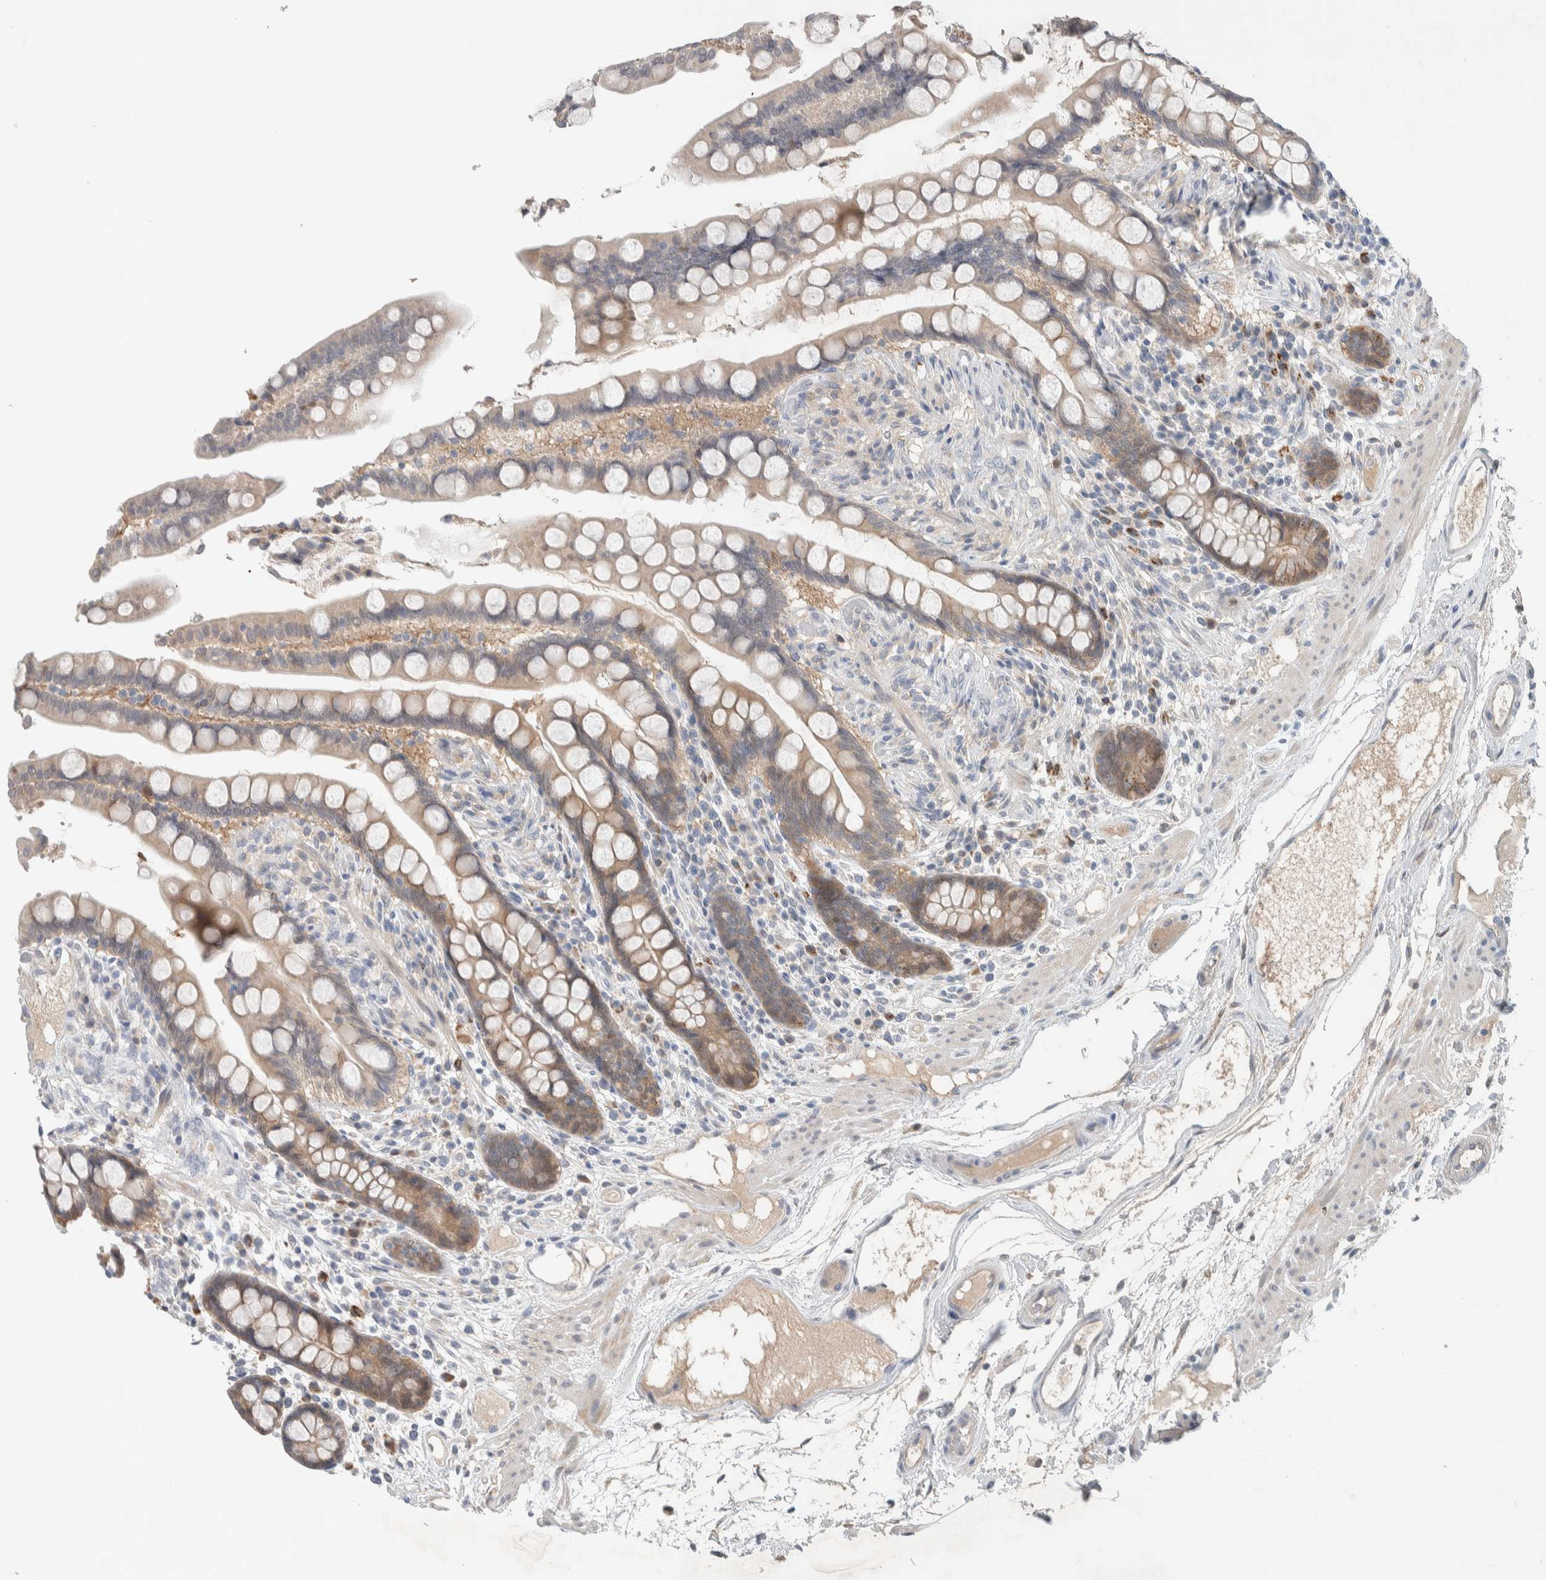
{"staining": {"intensity": "weak", "quantity": ">75%", "location": "cytoplasmic/membranous"}, "tissue": "colon", "cell_type": "Endothelial cells", "image_type": "normal", "snomed": [{"axis": "morphology", "description": "Normal tissue, NOS"}, {"axis": "topography", "description": "Colon"}], "caption": "IHC histopathology image of normal colon: human colon stained using immunohistochemistry (IHC) displays low levels of weak protein expression localized specifically in the cytoplasmic/membranous of endothelial cells, appearing as a cytoplasmic/membranous brown color.", "gene": "DEPTOR", "patient": {"sex": "male", "age": 73}}